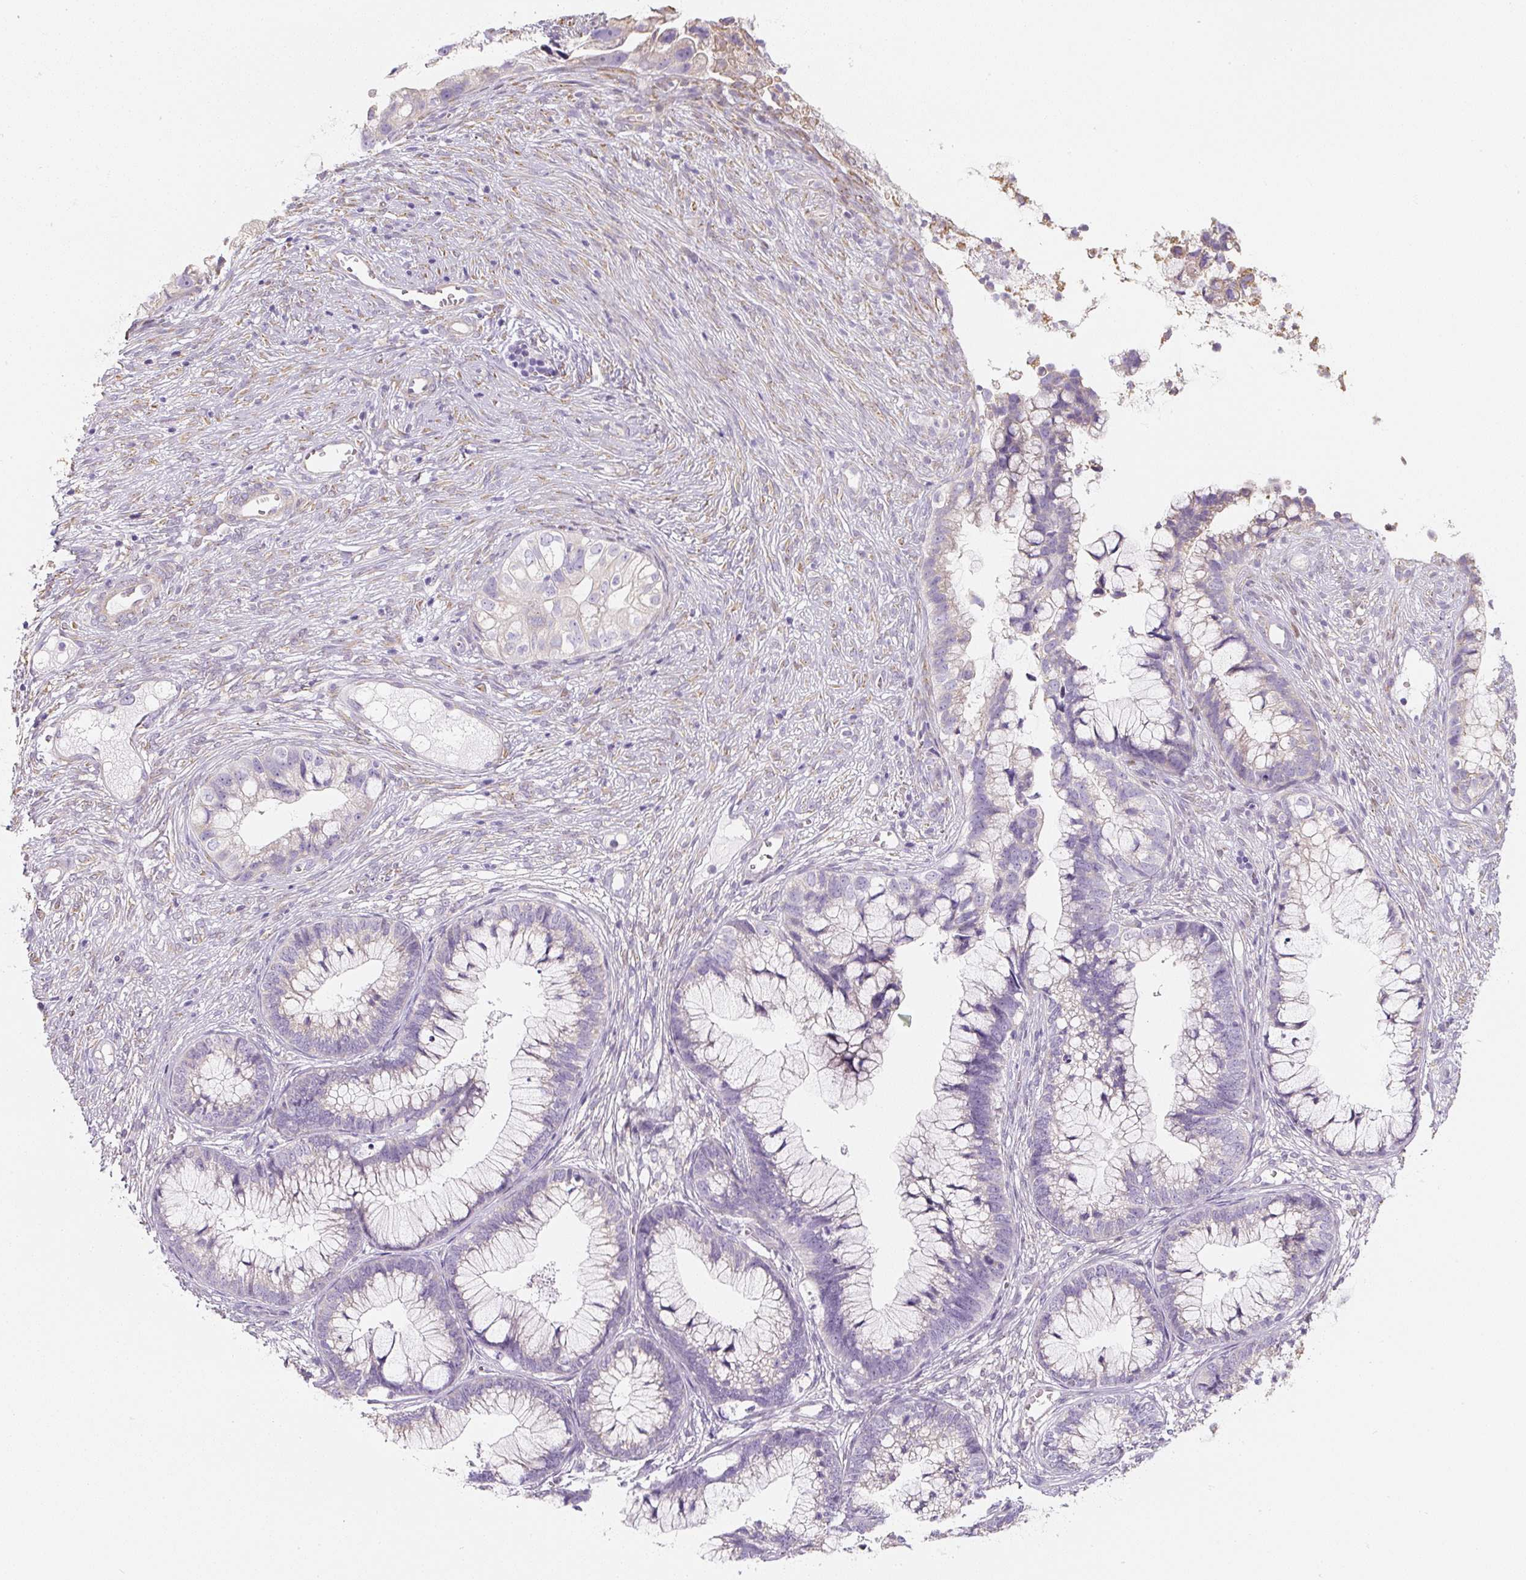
{"staining": {"intensity": "moderate", "quantity": "25%-75%", "location": "cytoplasmic/membranous"}, "tissue": "cervical cancer", "cell_type": "Tumor cells", "image_type": "cancer", "snomed": [{"axis": "morphology", "description": "Adenocarcinoma, NOS"}, {"axis": "topography", "description": "Cervix"}], "caption": "The immunohistochemical stain labels moderate cytoplasmic/membranous staining in tumor cells of cervical cancer (adenocarcinoma) tissue.", "gene": "PWWP3B", "patient": {"sex": "female", "age": 44}}